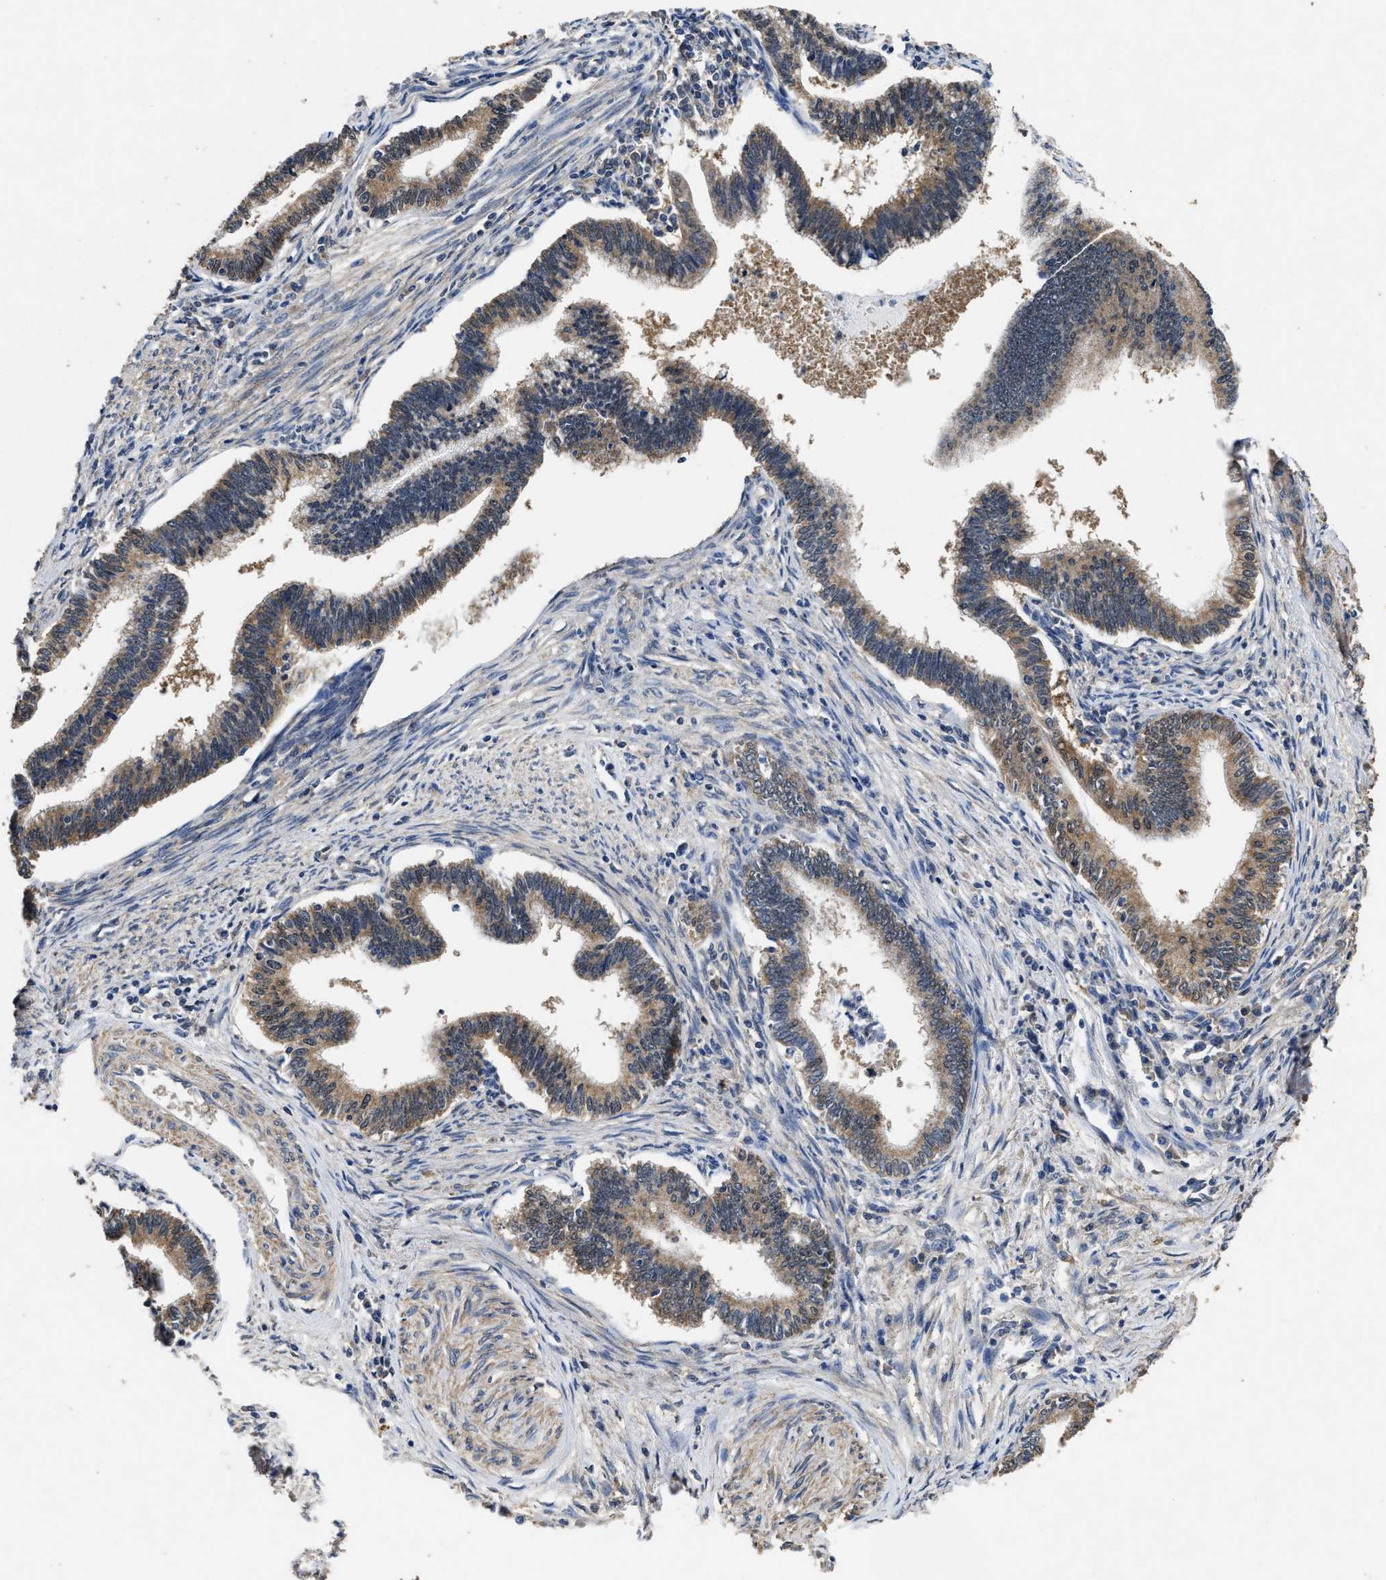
{"staining": {"intensity": "moderate", "quantity": ">75%", "location": "cytoplasmic/membranous"}, "tissue": "cervical cancer", "cell_type": "Tumor cells", "image_type": "cancer", "snomed": [{"axis": "morphology", "description": "Adenocarcinoma, NOS"}, {"axis": "topography", "description": "Cervix"}], "caption": "Cervical adenocarcinoma stained with a protein marker reveals moderate staining in tumor cells.", "gene": "ACAT2", "patient": {"sex": "female", "age": 36}}